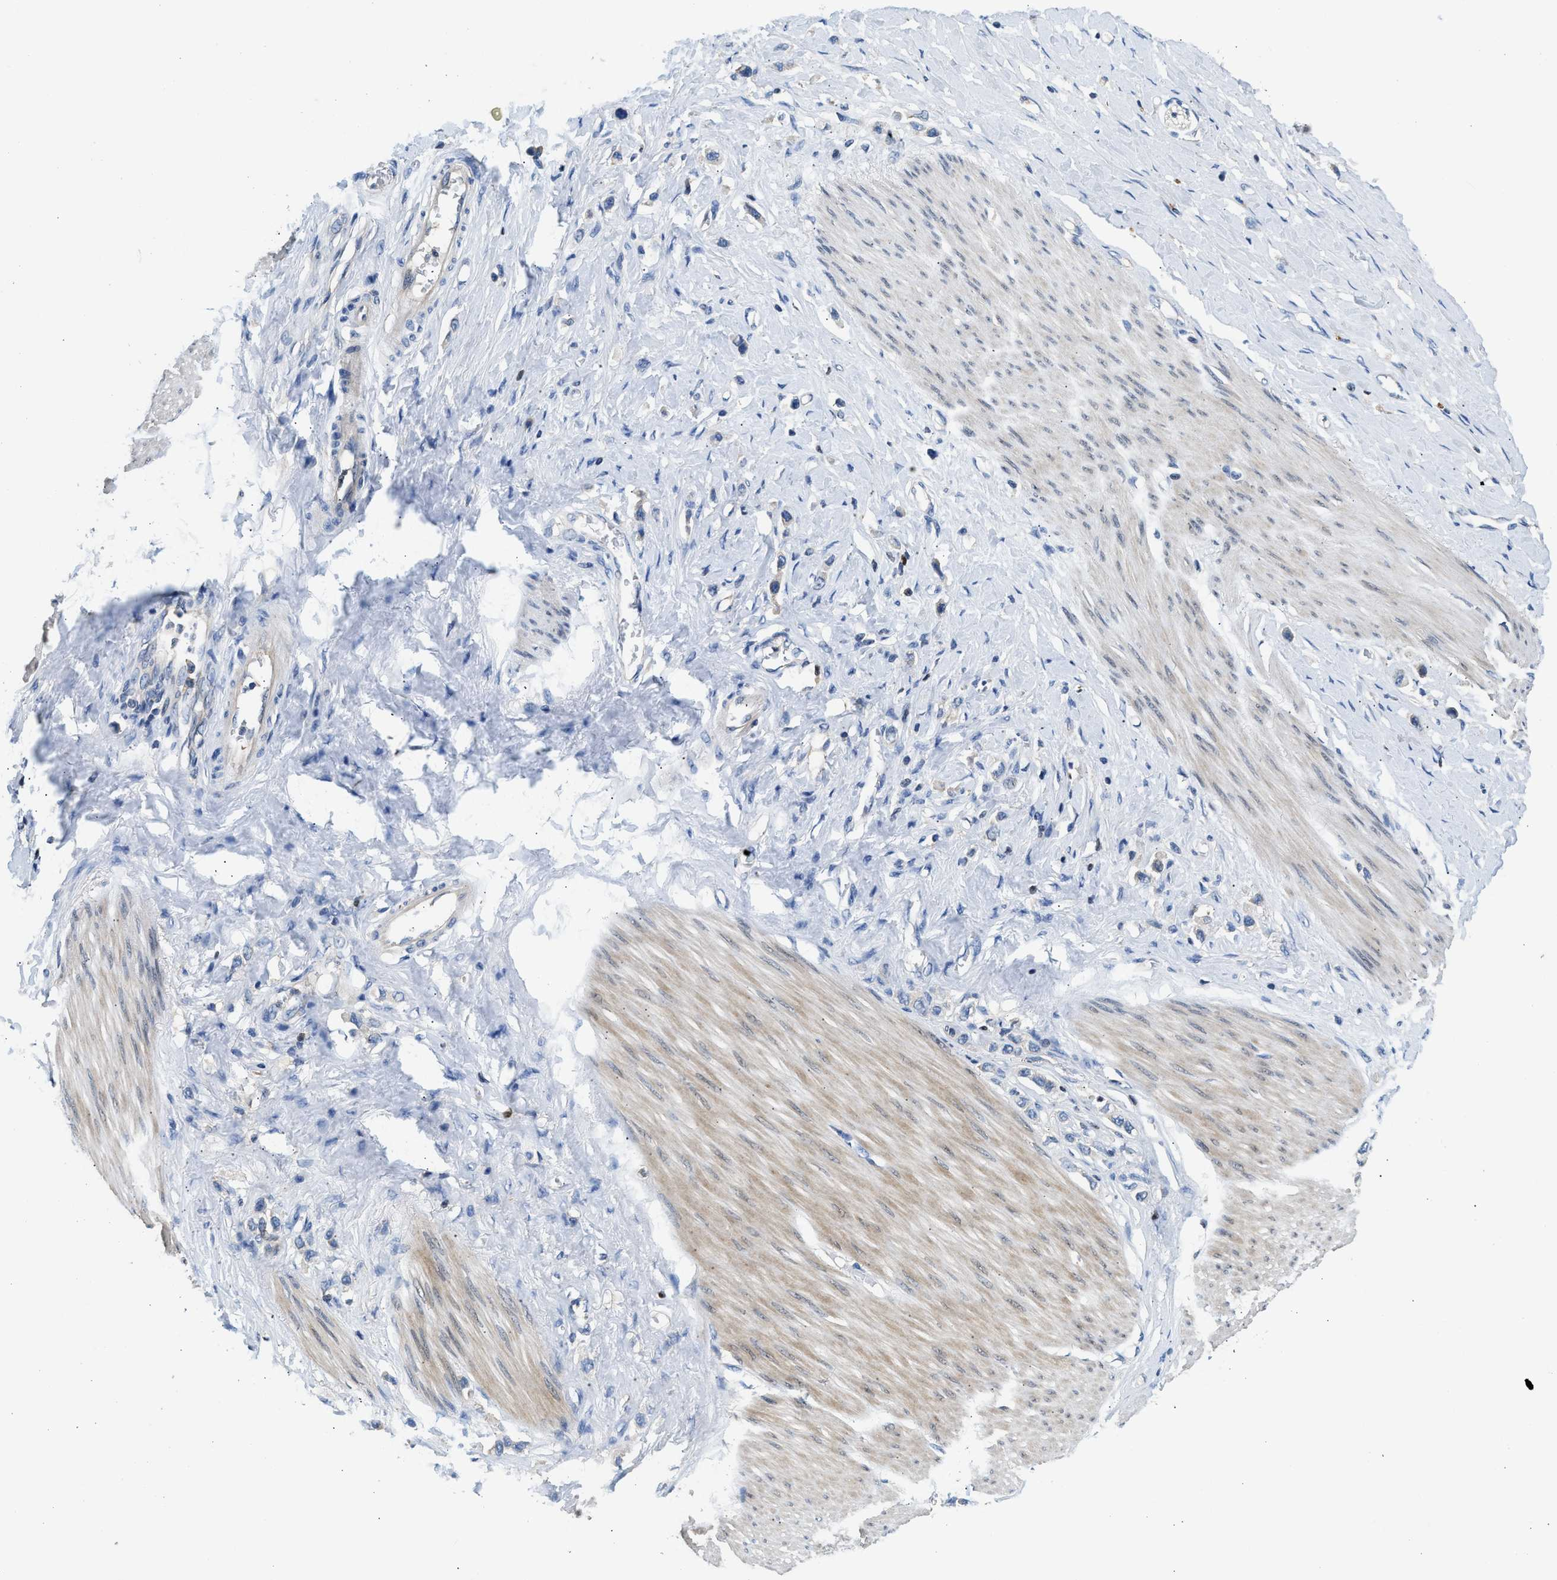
{"staining": {"intensity": "negative", "quantity": "none", "location": "none"}, "tissue": "stomach cancer", "cell_type": "Tumor cells", "image_type": "cancer", "snomed": [{"axis": "morphology", "description": "Adenocarcinoma, NOS"}, {"axis": "topography", "description": "Stomach"}], "caption": "The IHC histopathology image has no significant staining in tumor cells of stomach cancer (adenocarcinoma) tissue.", "gene": "TOX", "patient": {"sex": "female", "age": 65}}